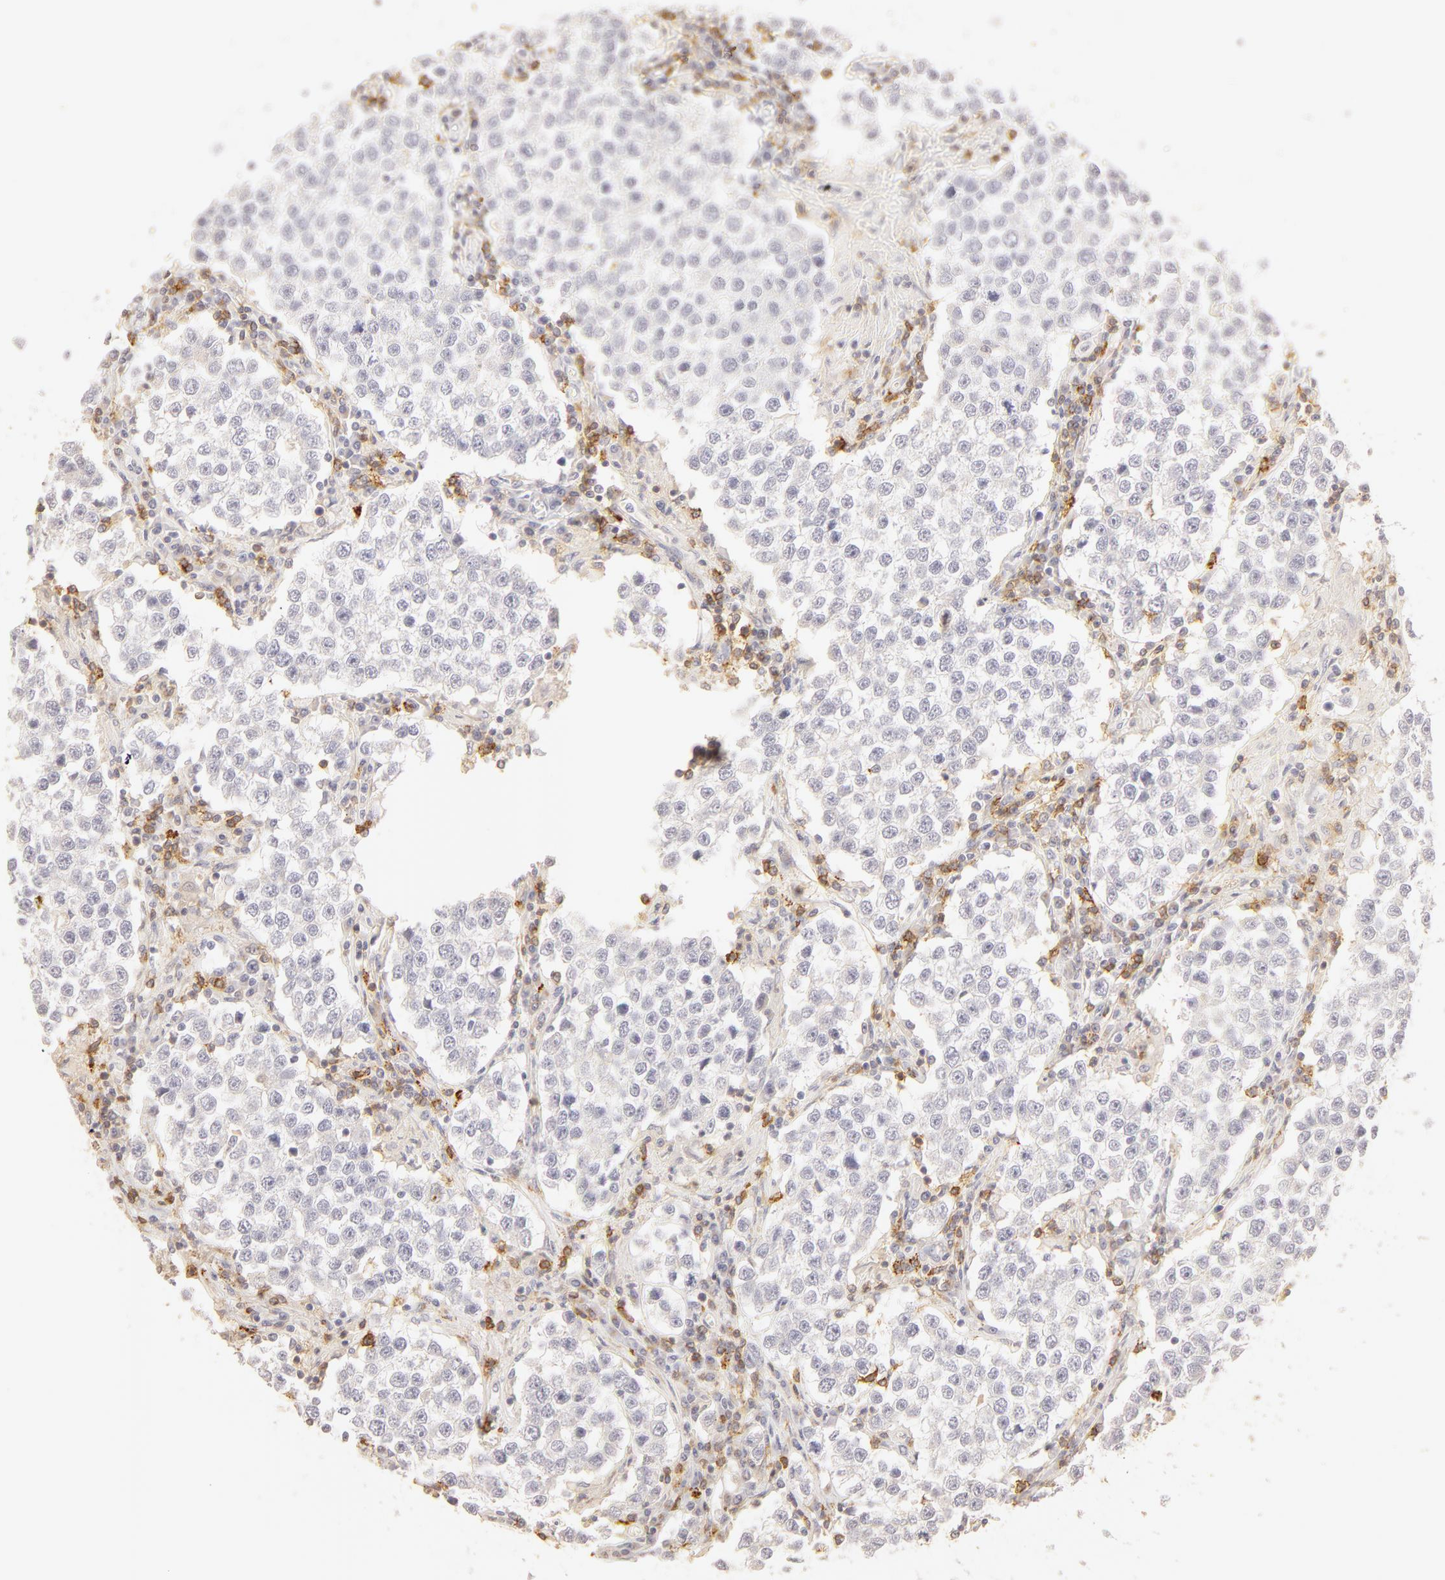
{"staining": {"intensity": "negative", "quantity": "none", "location": "none"}, "tissue": "testis cancer", "cell_type": "Tumor cells", "image_type": "cancer", "snomed": [{"axis": "morphology", "description": "Seminoma, NOS"}, {"axis": "topography", "description": "Testis"}], "caption": "Immunohistochemical staining of seminoma (testis) shows no significant staining in tumor cells.", "gene": "C1R", "patient": {"sex": "male", "age": 36}}